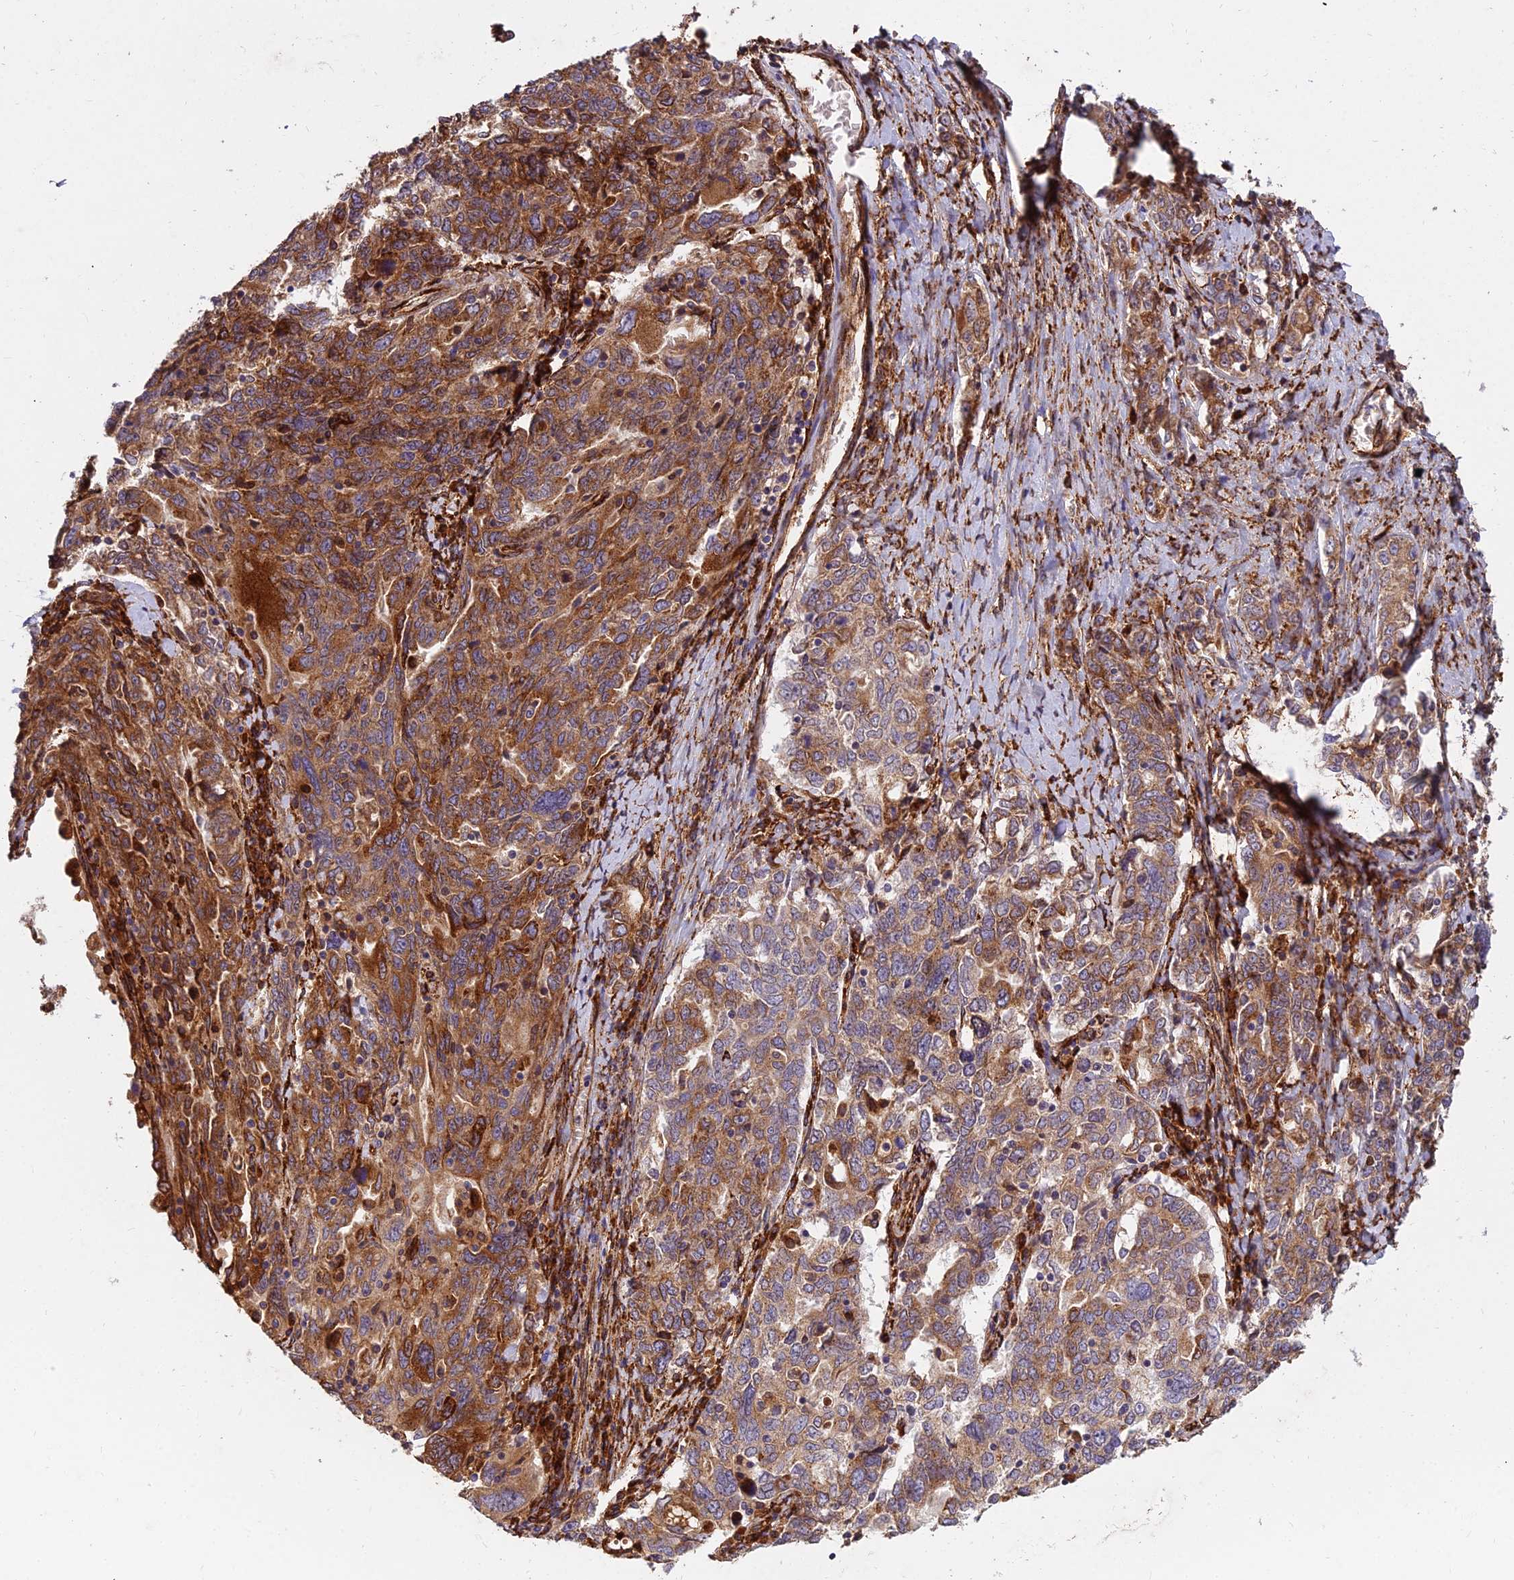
{"staining": {"intensity": "moderate", "quantity": ">75%", "location": "cytoplasmic/membranous"}, "tissue": "ovarian cancer", "cell_type": "Tumor cells", "image_type": "cancer", "snomed": [{"axis": "morphology", "description": "Carcinoma, endometroid"}, {"axis": "topography", "description": "Ovary"}], "caption": "Protein staining displays moderate cytoplasmic/membranous positivity in approximately >75% of tumor cells in ovarian endometroid carcinoma.", "gene": "NDUFAF7", "patient": {"sex": "female", "age": 62}}